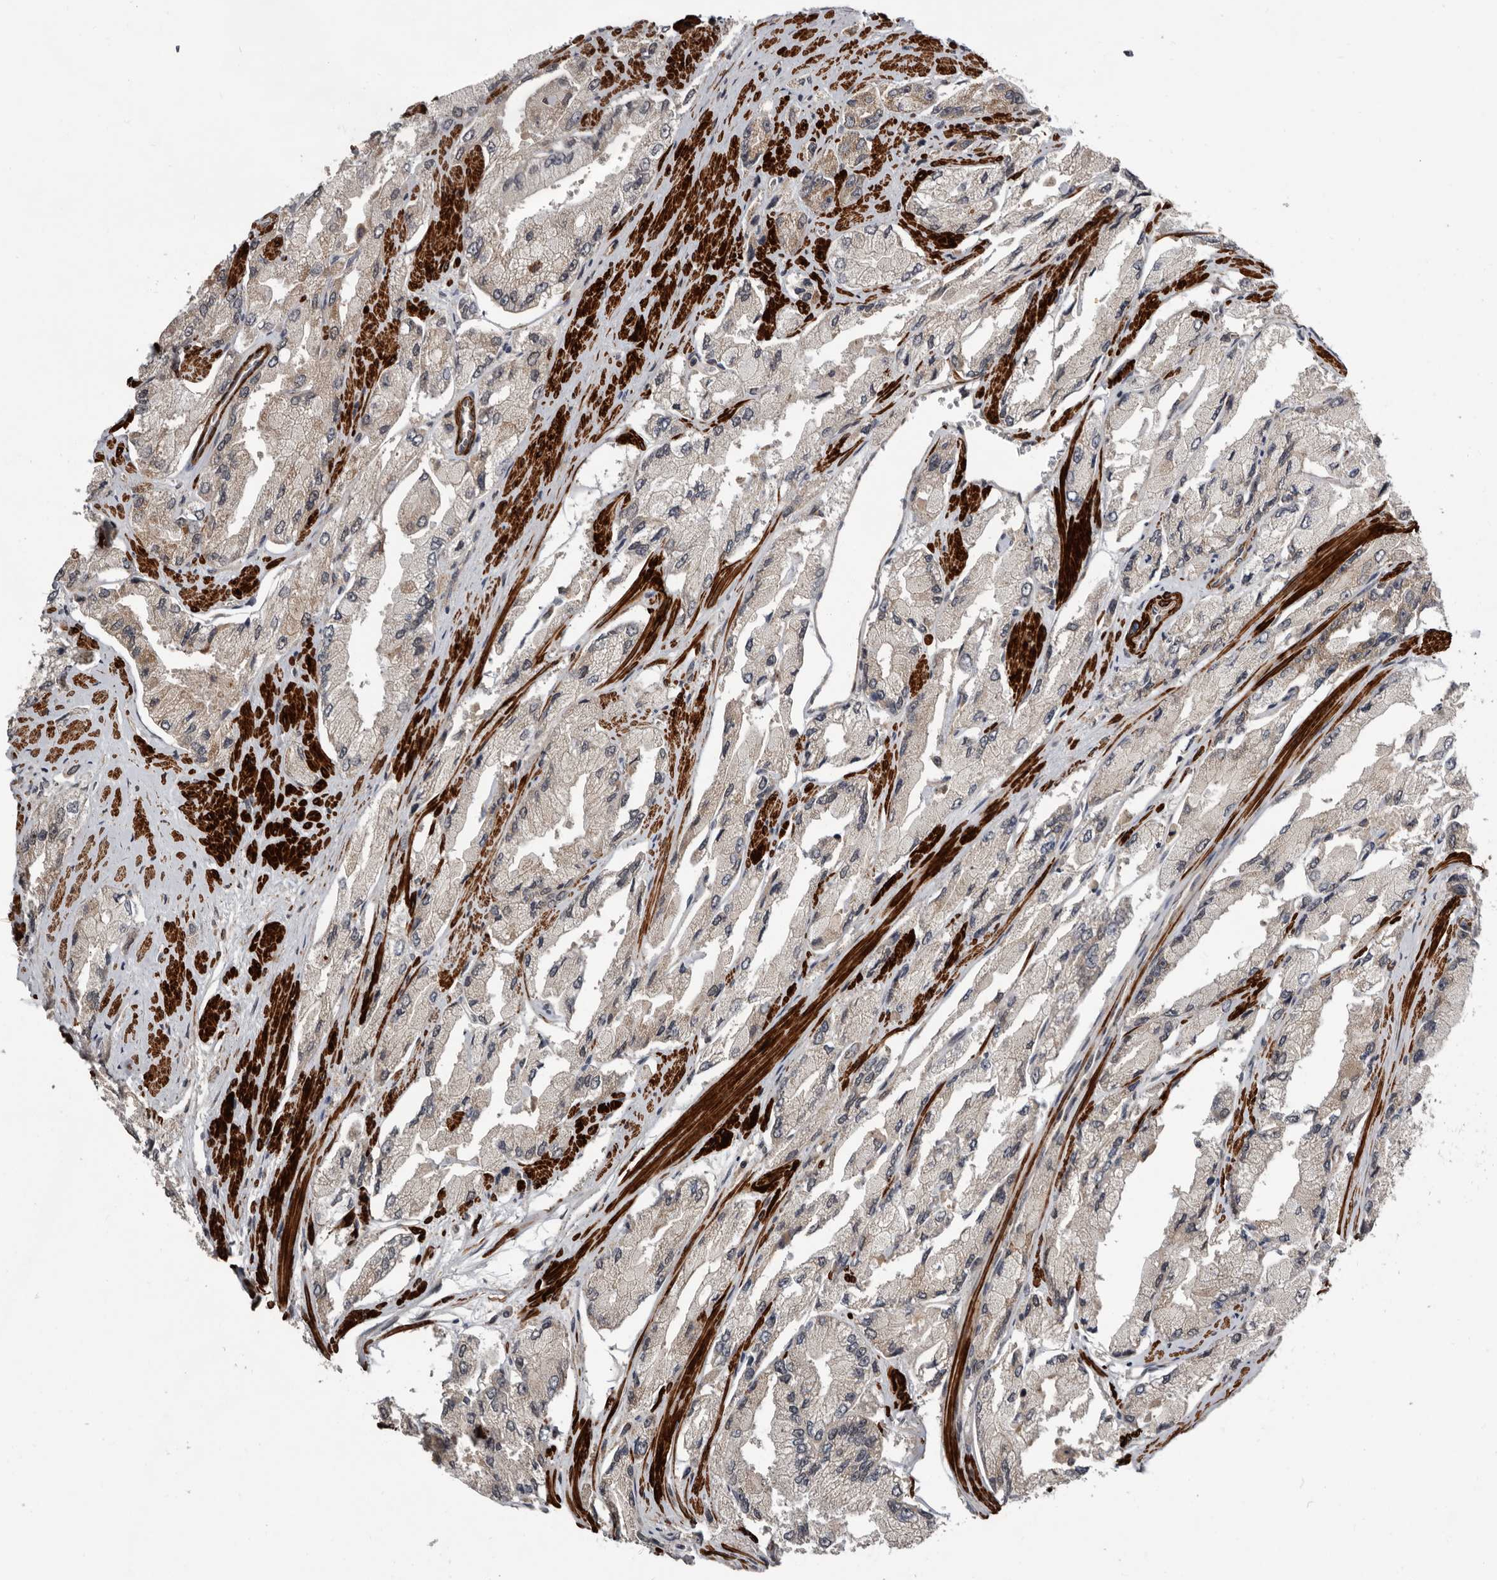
{"staining": {"intensity": "negative", "quantity": "none", "location": "none"}, "tissue": "prostate cancer", "cell_type": "Tumor cells", "image_type": "cancer", "snomed": [{"axis": "morphology", "description": "Adenocarcinoma, High grade"}, {"axis": "topography", "description": "Prostate"}], "caption": "A photomicrograph of human high-grade adenocarcinoma (prostate) is negative for staining in tumor cells.", "gene": "FGFR4", "patient": {"sex": "male", "age": 58}}